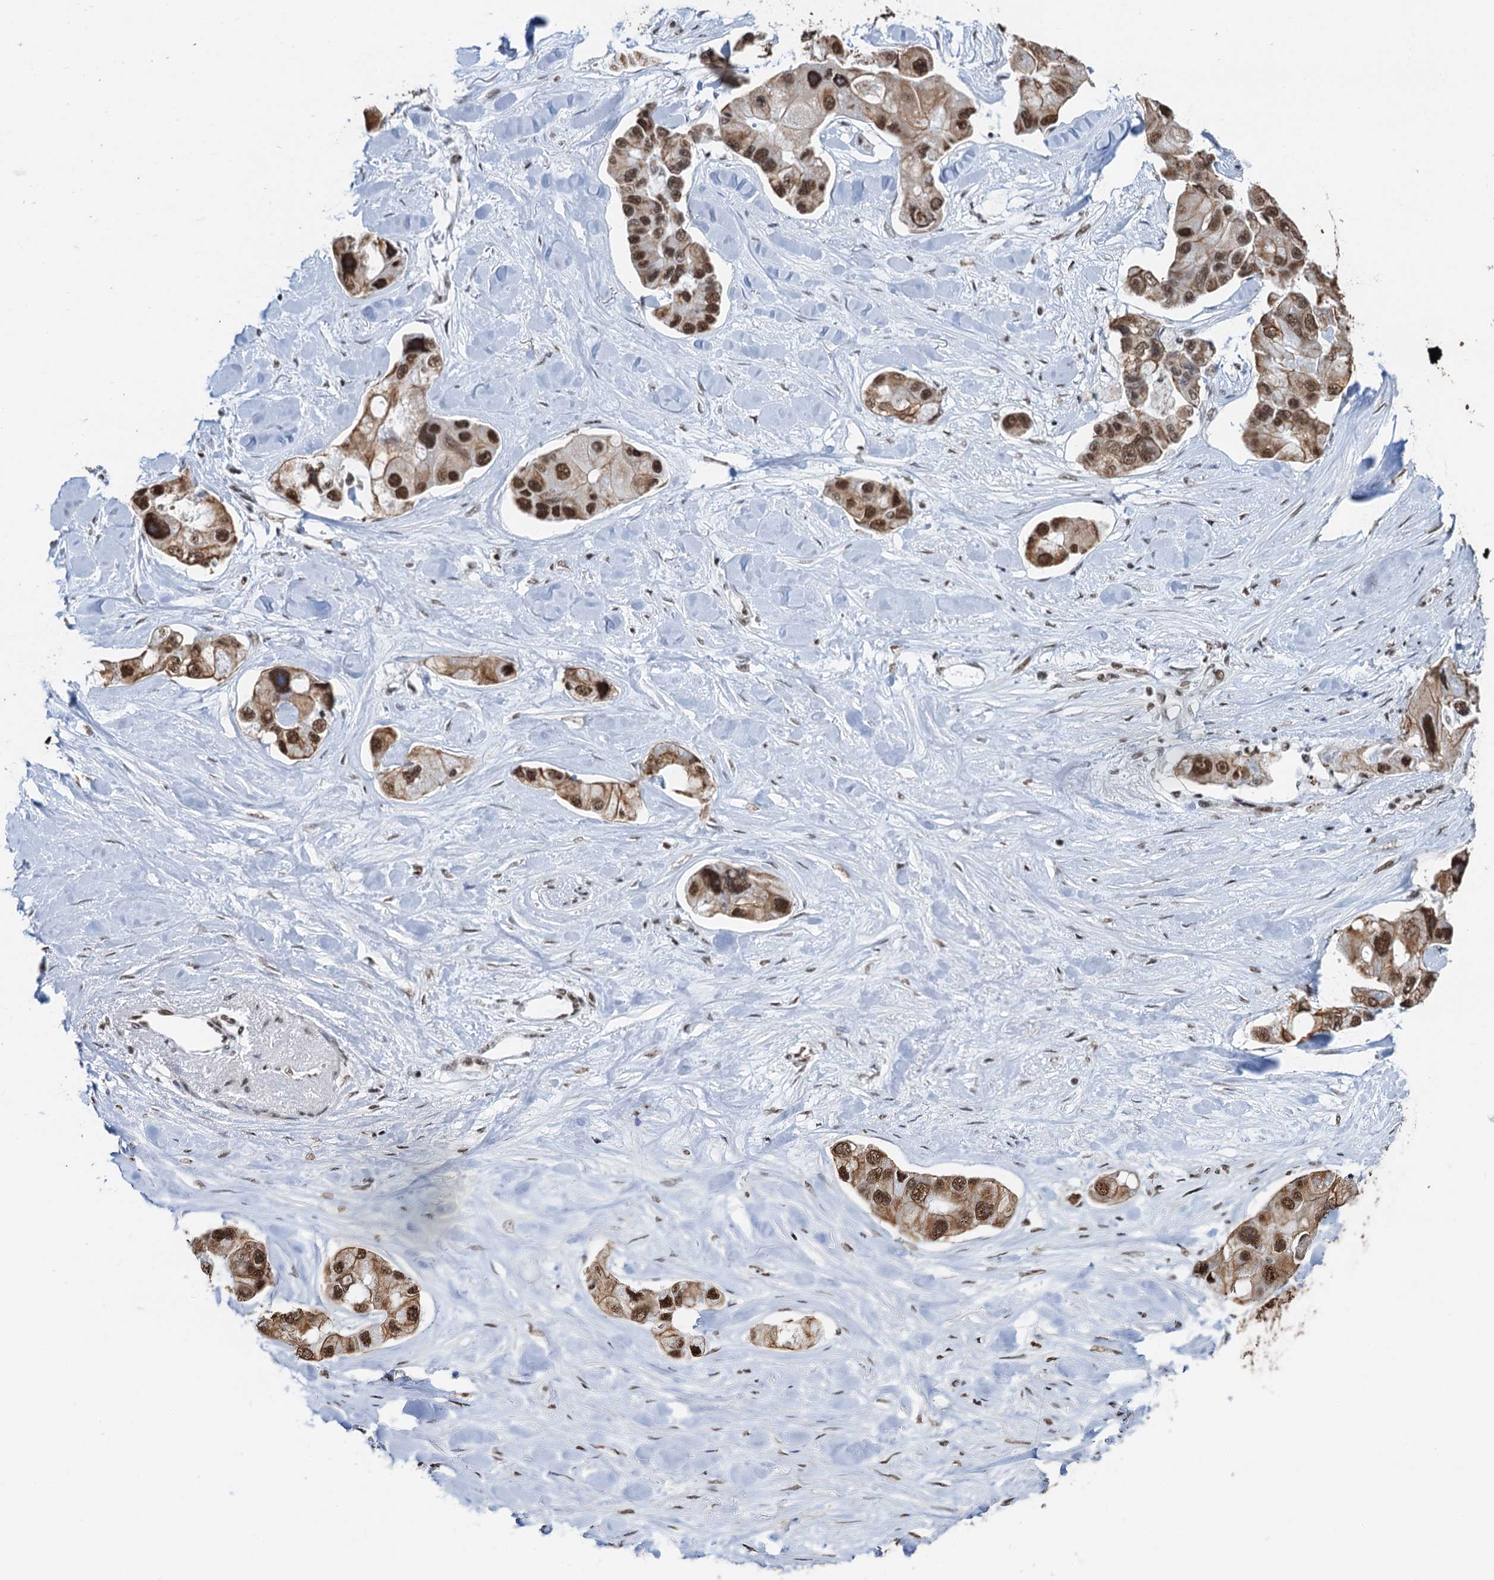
{"staining": {"intensity": "moderate", "quantity": ">75%", "location": "cytoplasmic/membranous,nuclear"}, "tissue": "lung cancer", "cell_type": "Tumor cells", "image_type": "cancer", "snomed": [{"axis": "morphology", "description": "Adenocarcinoma, NOS"}, {"axis": "topography", "description": "Lung"}], "caption": "Brown immunohistochemical staining in lung cancer (adenocarcinoma) exhibits moderate cytoplasmic/membranous and nuclear positivity in about >75% of tumor cells.", "gene": "ZNF609", "patient": {"sex": "female", "age": 54}}